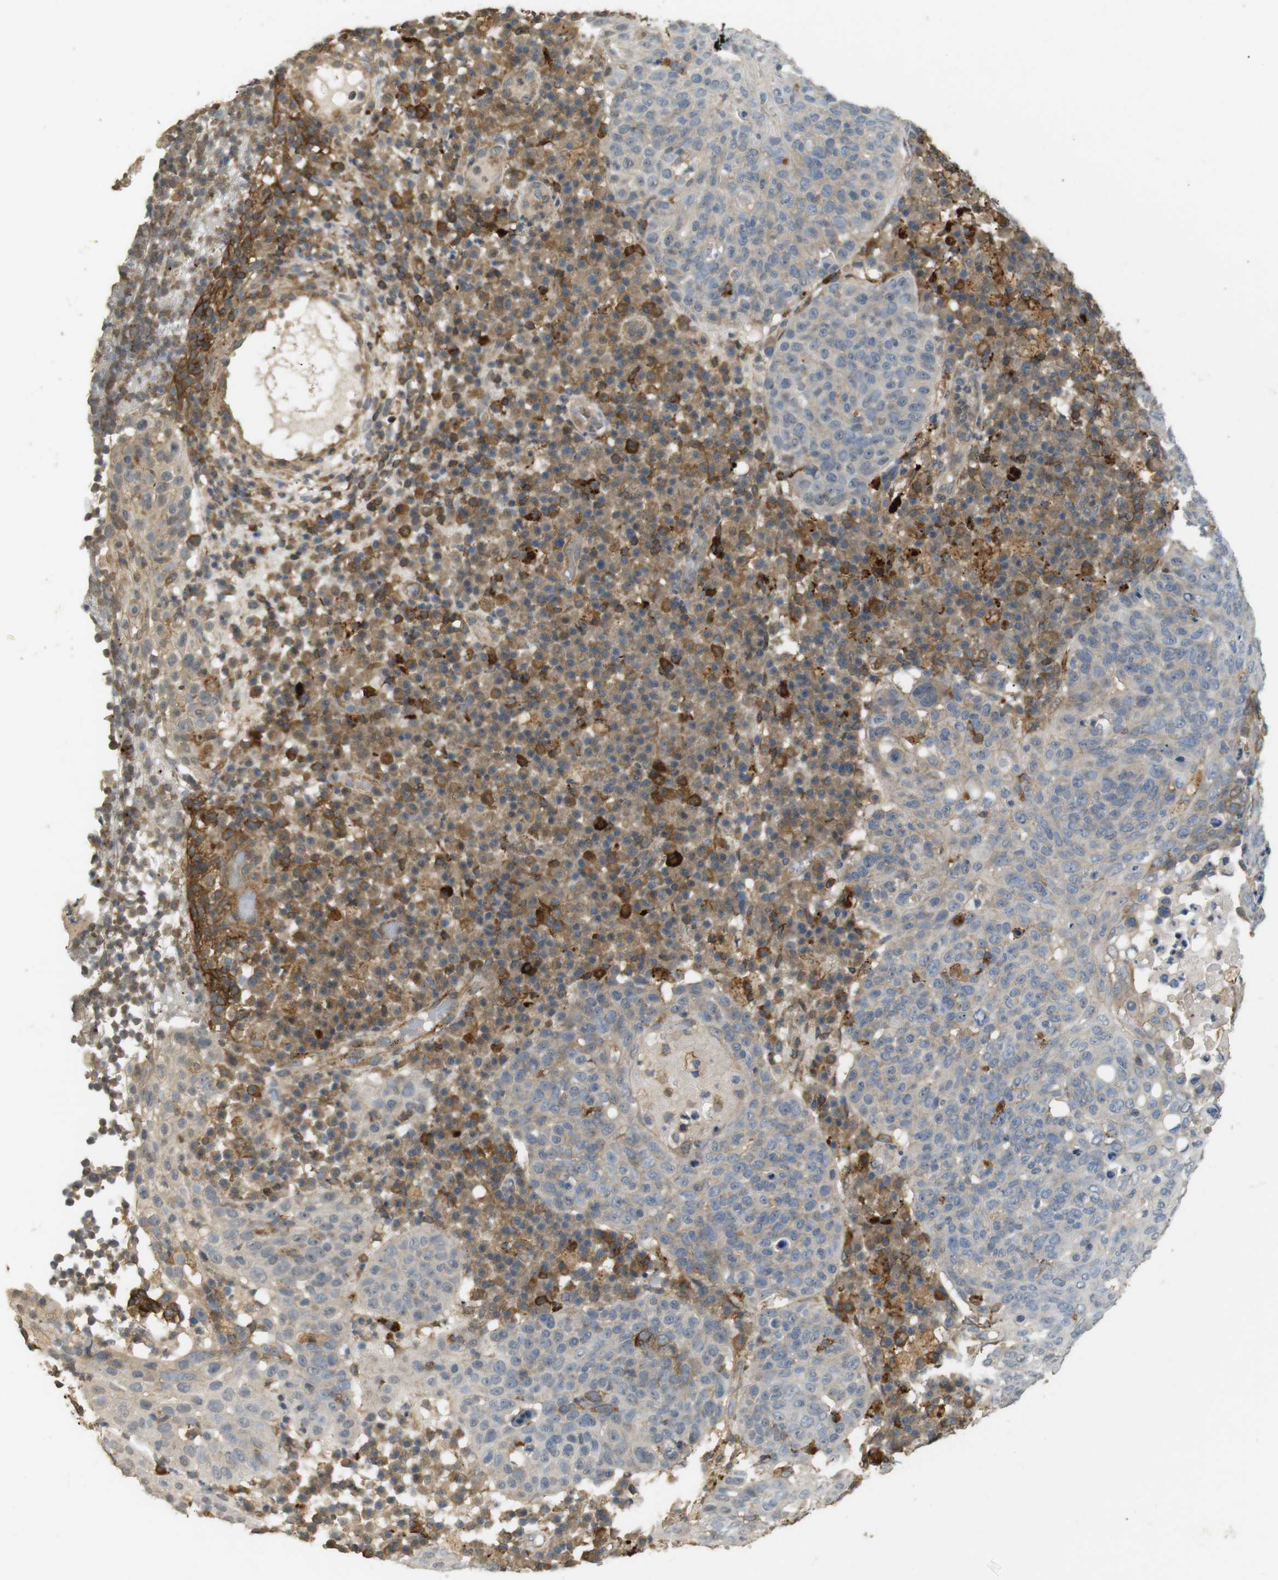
{"staining": {"intensity": "moderate", "quantity": "25%-75%", "location": "cytoplasmic/membranous"}, "tissue": "skin cancer", "cell_type": "Tumor cells", "image_type": "cancer", "snomed": [{"axis": "morphology", "description": "Squamous cell carcinoma in situ, NOS"}, {"axis": "morphology", "description": "Squamous cell carcinoma, NOS"}, {"axis": "topography", "description": "Skin"}], "caption": "Immunohistochemistry (DAB (3,3'-diaminobenzidine)) staining of skin cancer shows moderate cytoplasmic/membranous protein staining in approximately 25%-75% of tumor cells. (DAB (3,3'-diaminobenzidine) IHC with brightfield microscopy, high magnification).", "gene": "KSR1", "patient": {"sex": "male", "age": 93}}